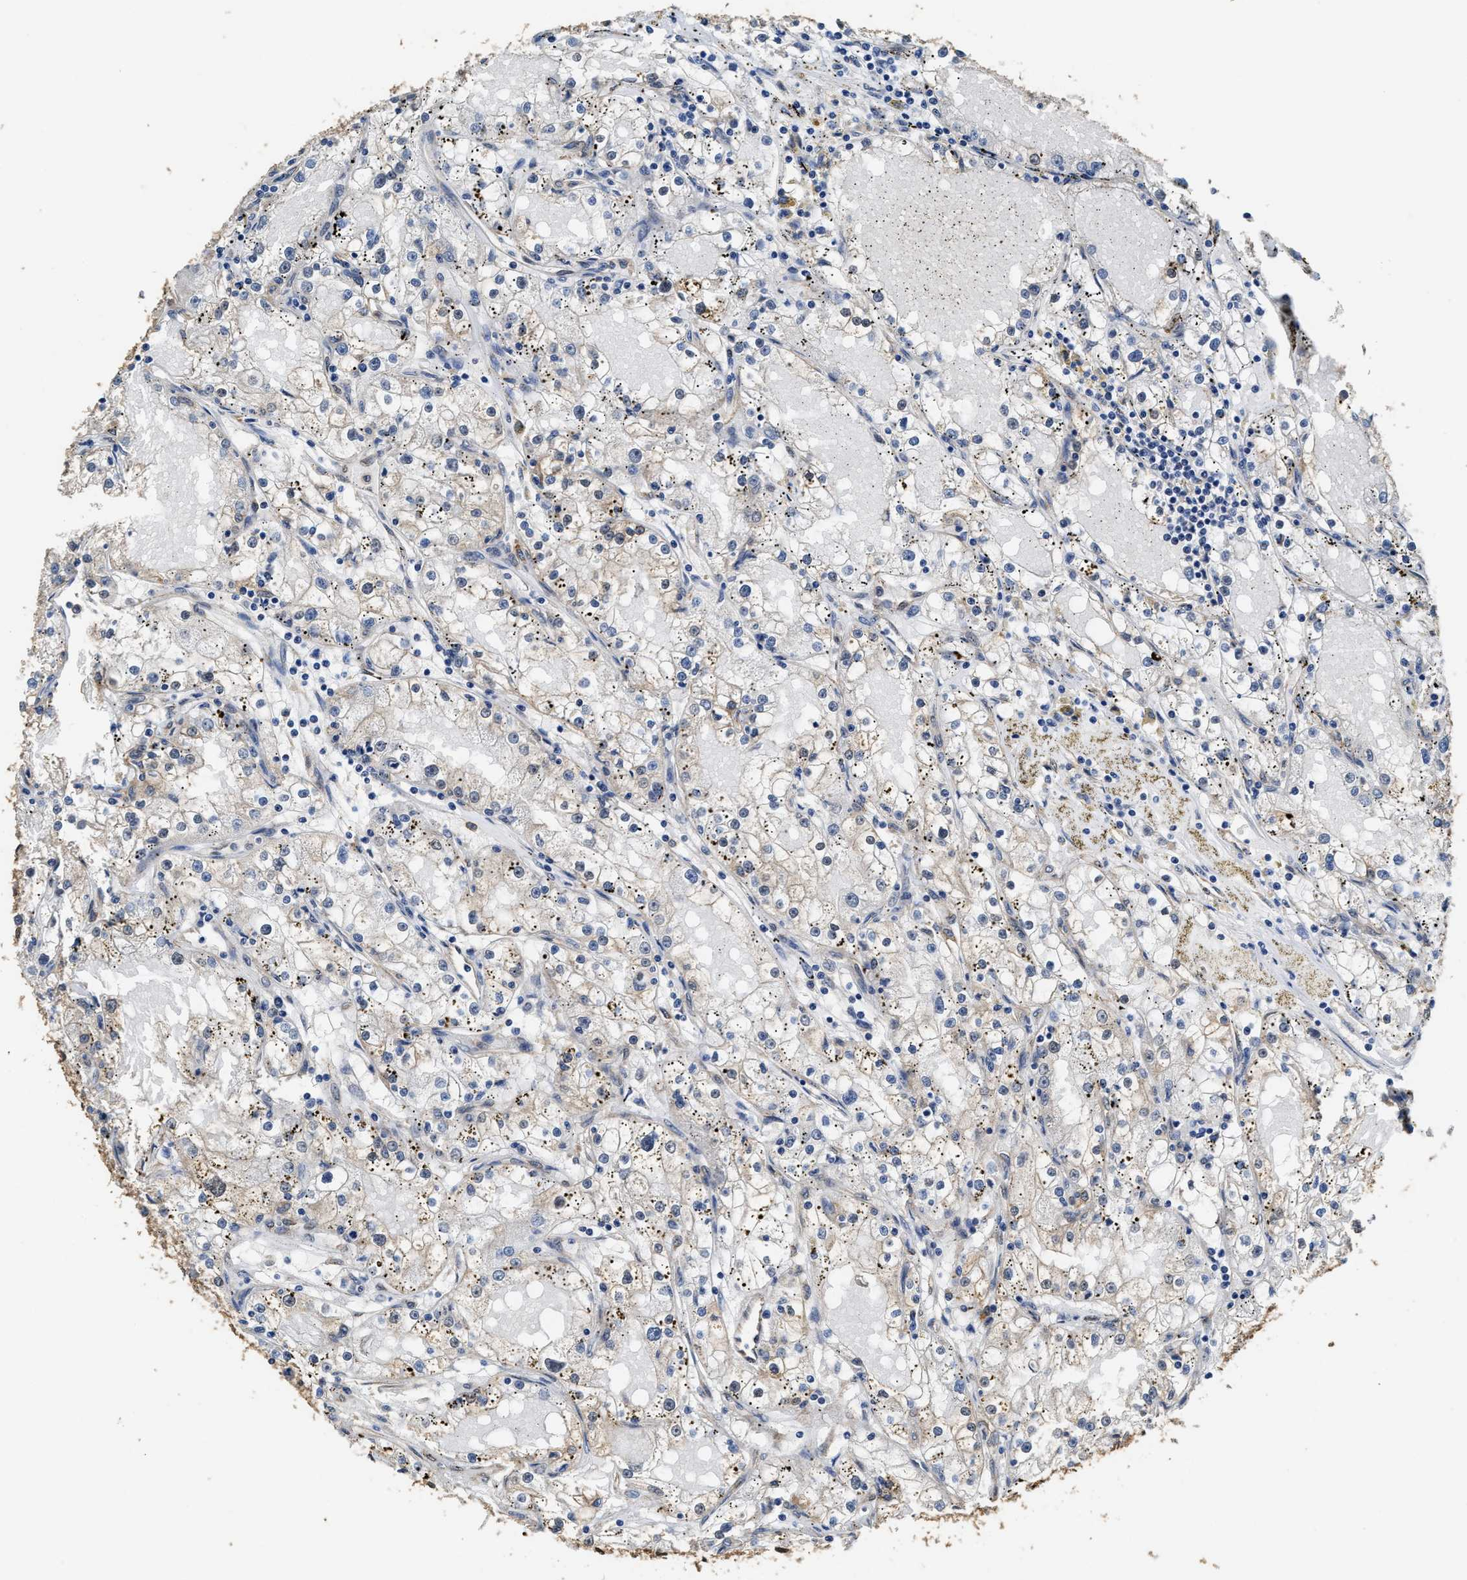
{"staining": {"intensity": "negative", "quantity": "none", "location": "none"}, "tissue": "renal cancer", "cell_type": "Tumor cells", "image_type": "cancer", "snomed": [{"axis": "morphology", "description": "Adenocarcinoma, NOS"}, {"axis": "topography", "description": "Kidney"}], "caption": "Tumor cells are negative for brown protein staining in renal cancer (adenocarcinoma). (Brightfield microscopy of DAB IHC at high magnification).", "gene": "YWHAE", "patient": {"sex": "male", "age": 56}}